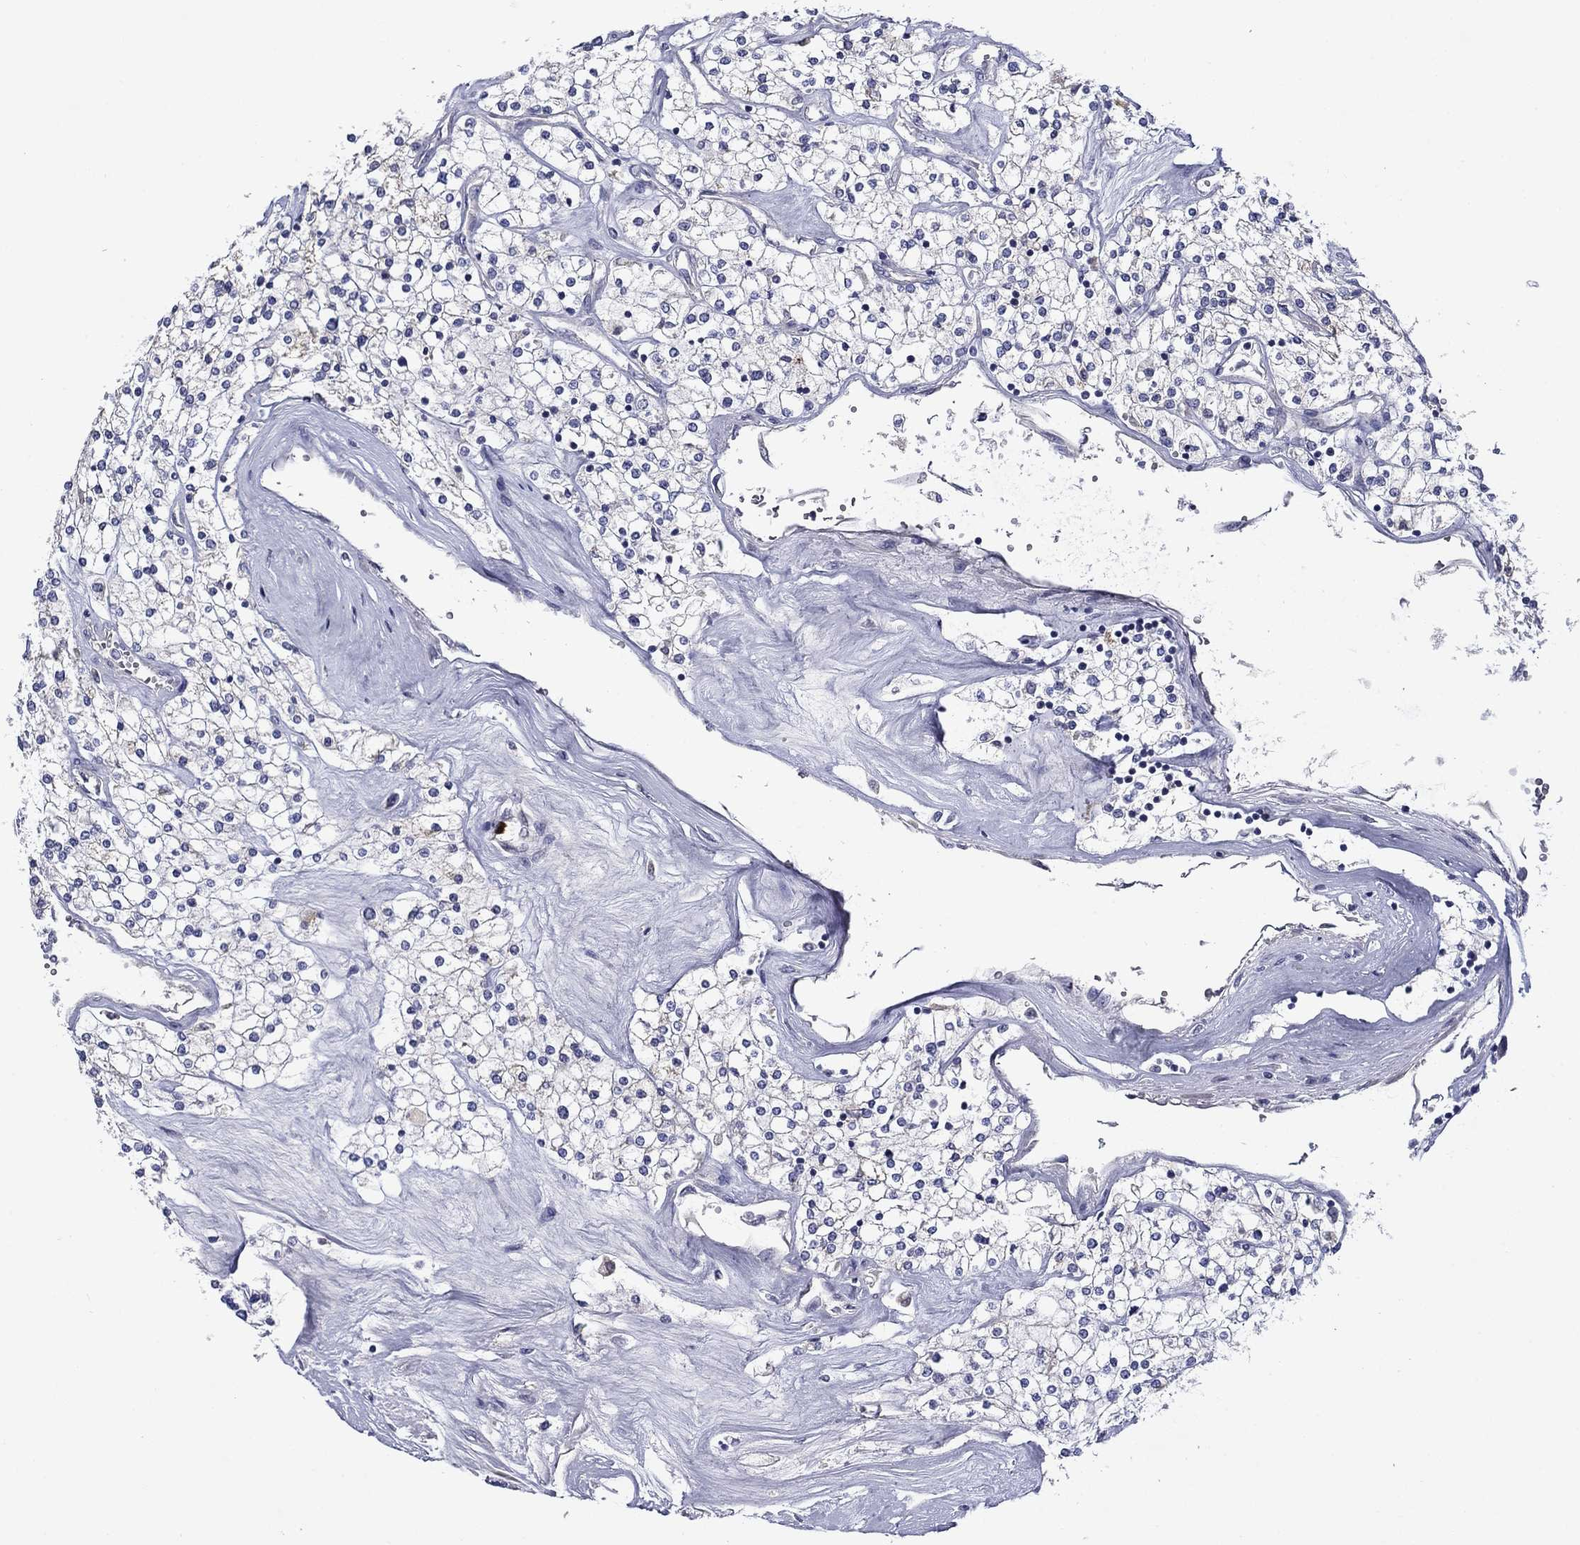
{"staining": {"intensity": "negative", "quantity": "none", "location": "none"}, "tissue": "renal cancer", "cell_type": "Tumor cells", "image_type": "cancer", "snomed": [{"axis": "morphology", "description": "Adenocarcinoma, NOS"}, {"axis": "topography", "description": "Kidney"}], "caption": "Immunohistochemistry image of human renal adenocarcinoma stained for a protein (brown), which reveals no positivity in tumor cells.", "gene": "SPATA7", "patient": {"sex": "male", "age": 80}}